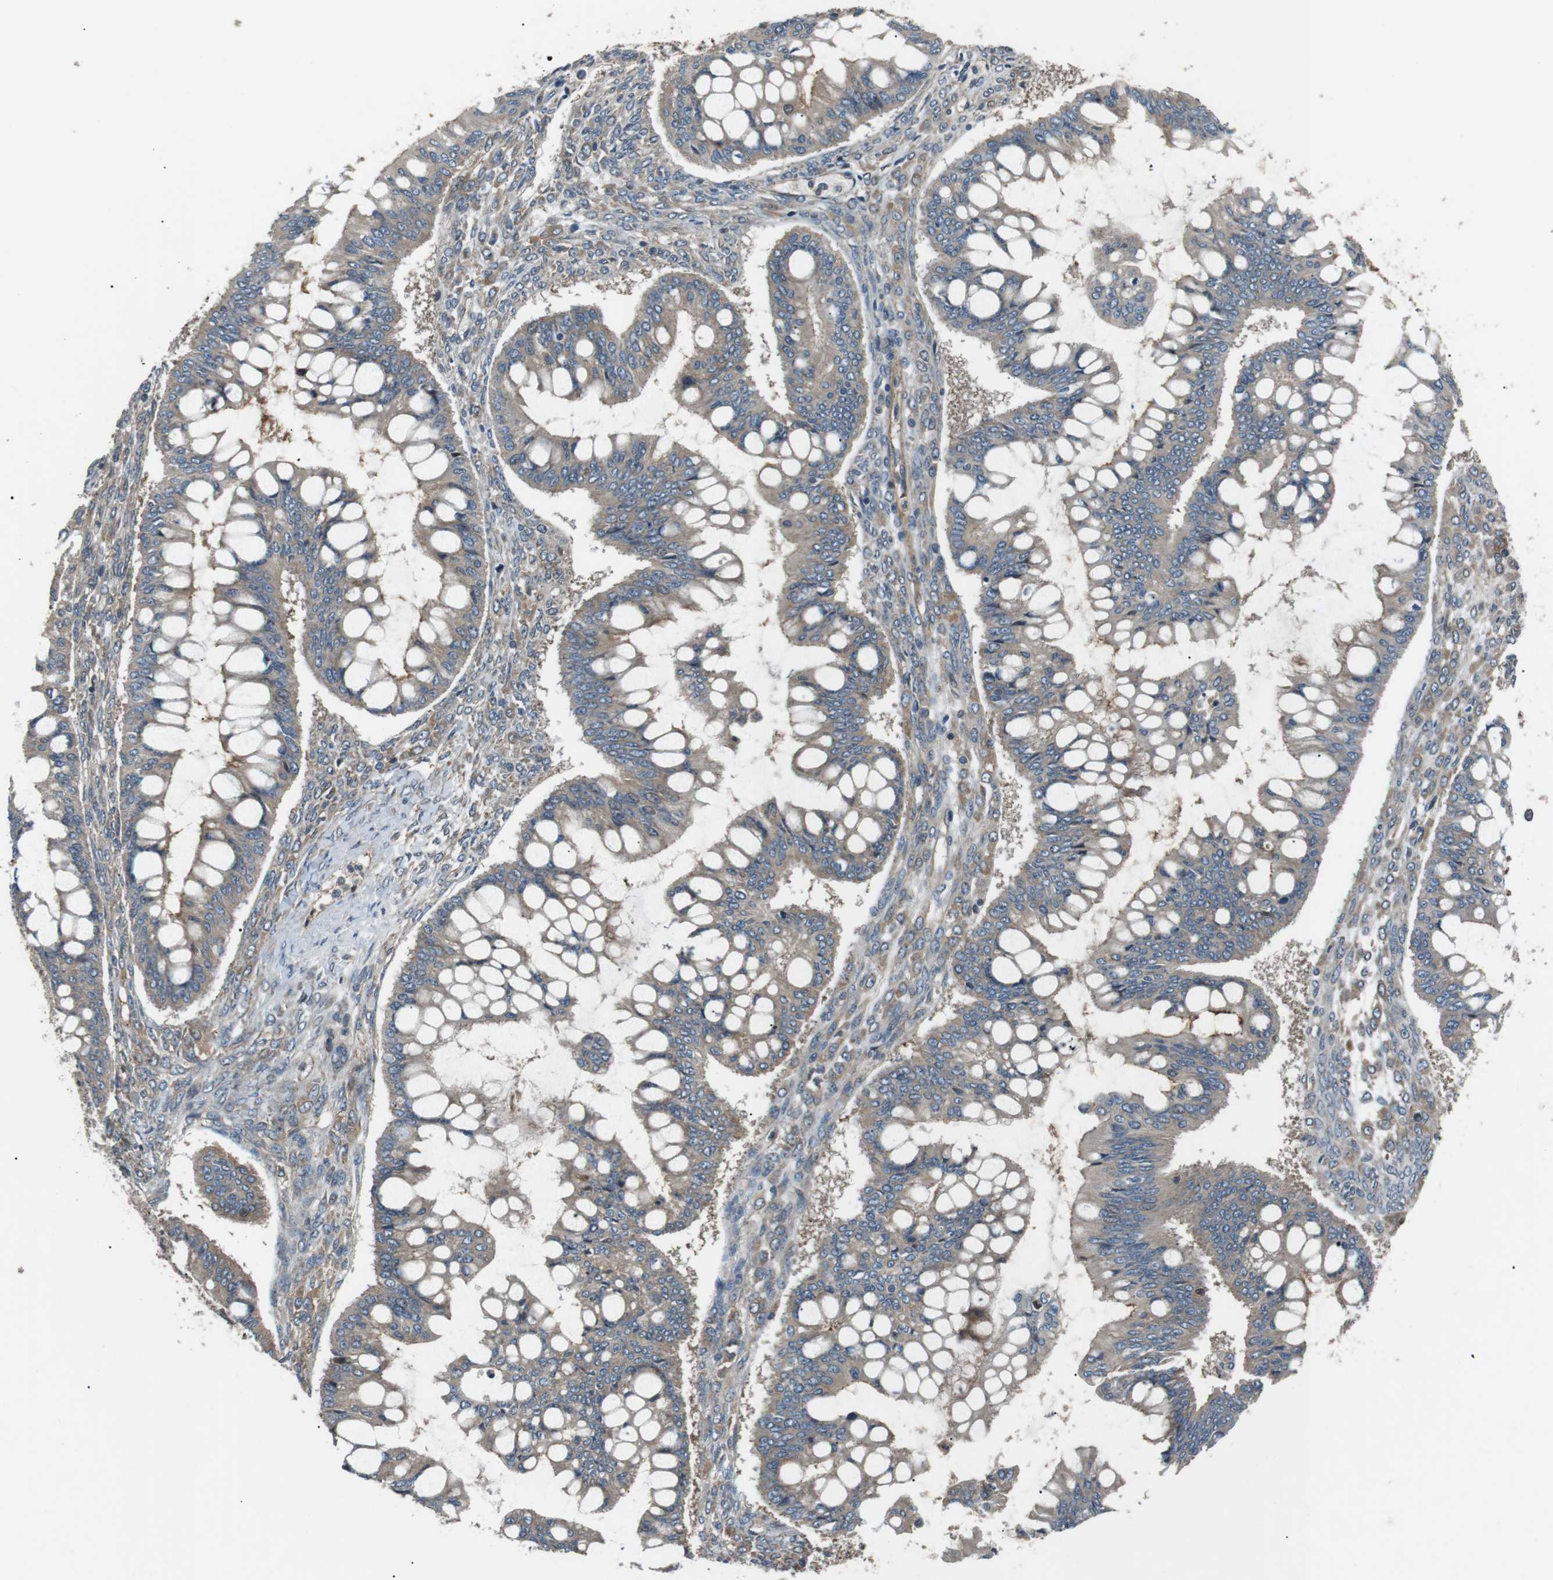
{"staining": {"intensity": "weak", "quantity": "<25%", "location": "cytoplasmic/membranous"}, "tissue": "ovarian cancer", "cell_type": "Tumor cells", "image_type": "cancer", "snomed": [{"axis": "morphology", "description": "Cystadenocarcinoma, mucinous, NOS"}, {"axis": "topography", "description": "Ovary"}], "caption": "Immunohistochemistry (IHC) histopathology image of neoplastic tissue: ovarian mucinous cystadenocarcinoma stained with DAB exhibits no significant protein expression in tumor cells. (Immunohistochemistry (IHC), brightfield microscopy, high magnification).", "gene": "GPR161", "patient": {"sex": "female", "age": 73}}